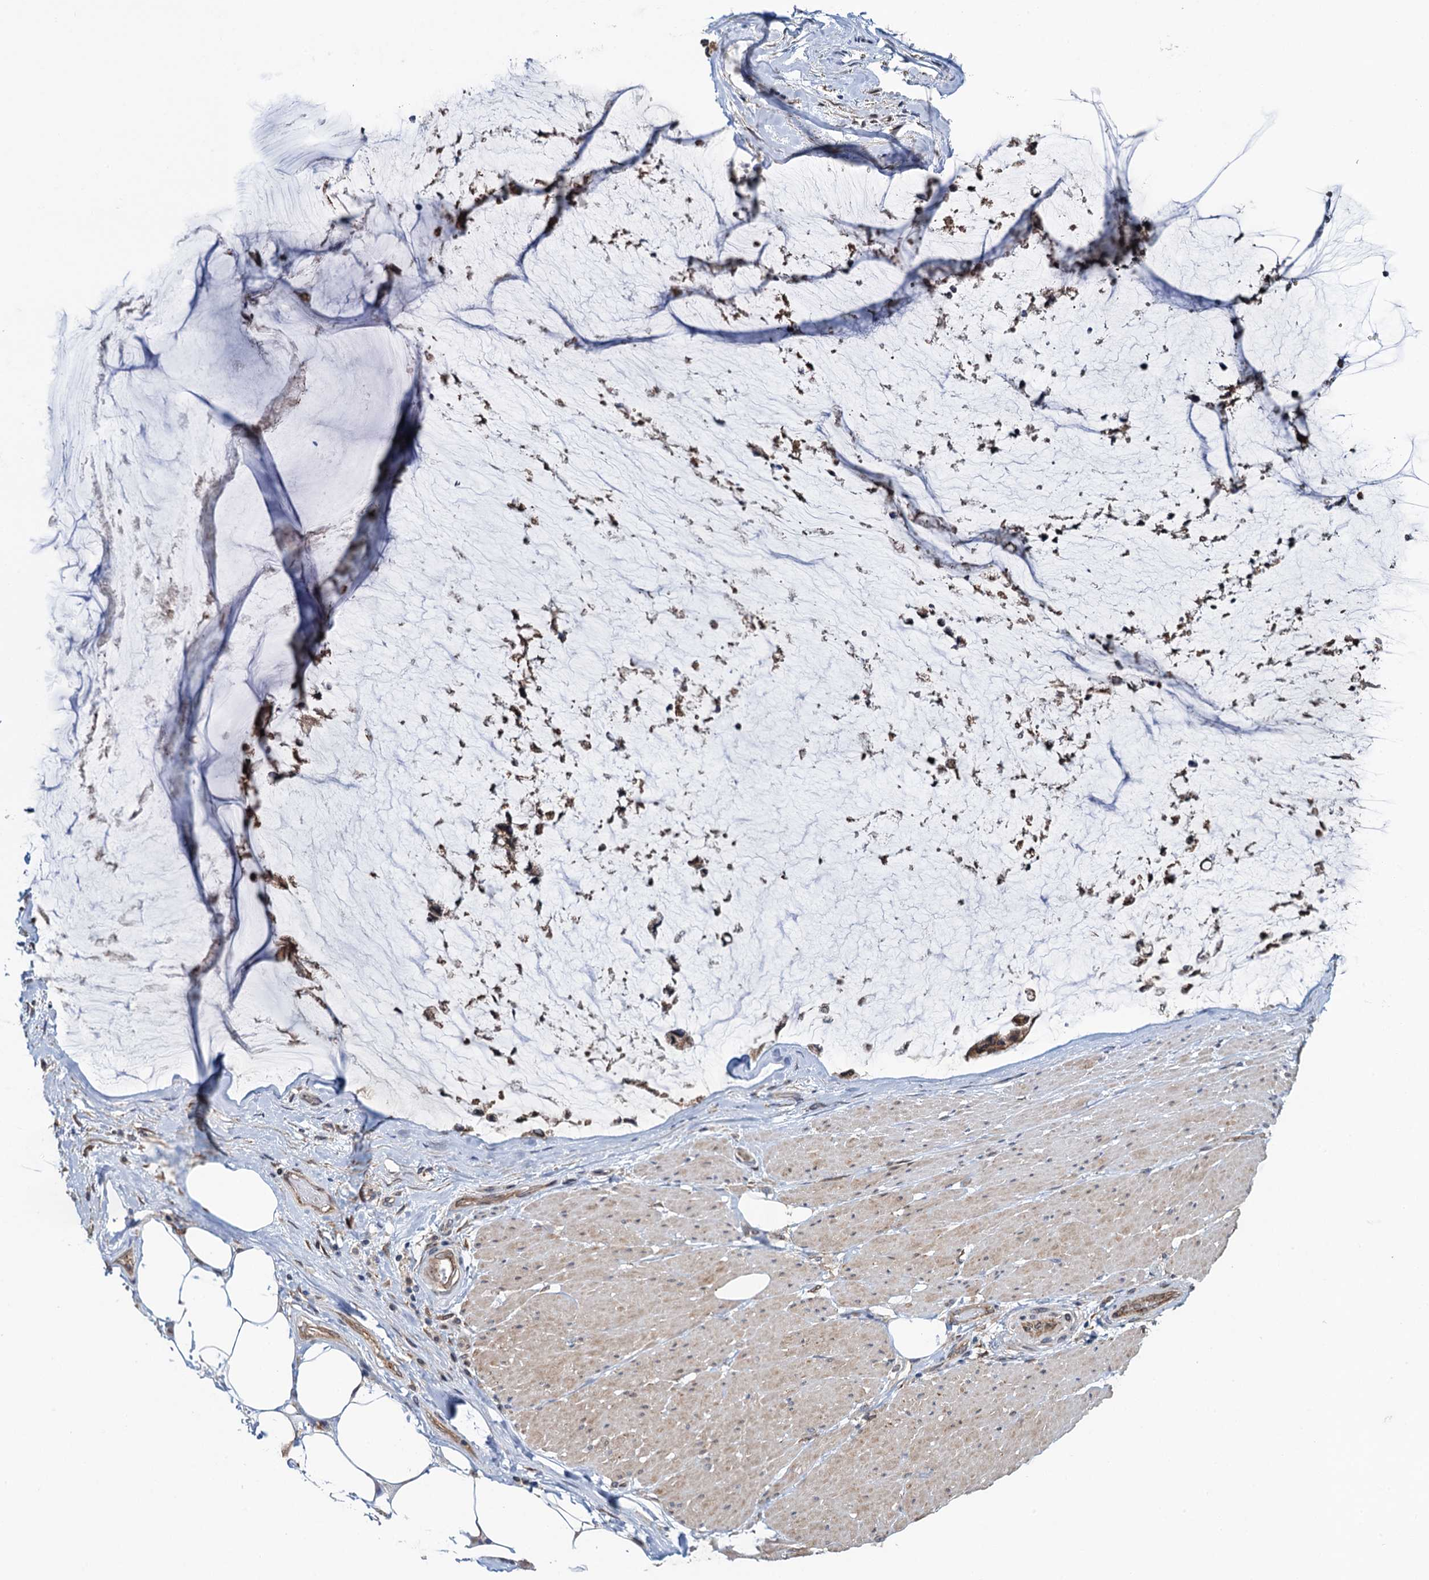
{"staining": {"intensity": "moderate", "quantity": ">75%", "location": "cytoplasmic/membranous"}, "tissue": "ovarian cancer", "cell_type": "Tumor cells", "image_type": "cancer", "snomed": [{"axis": "morphology", "description": "Cystadenocarcinoma, mucinous, NOS"}, {"axis": "topography", "description": "Ovary"}], "caption": "The histopathology image shows staining of mucinous cystadenocarcinoma (ovarian), revealing moderate cytoplasmic/membranous protein expression (brown color) within tumor cells.", "gene": "EVX2", "patient": {"sex": "female", "age": 39}}